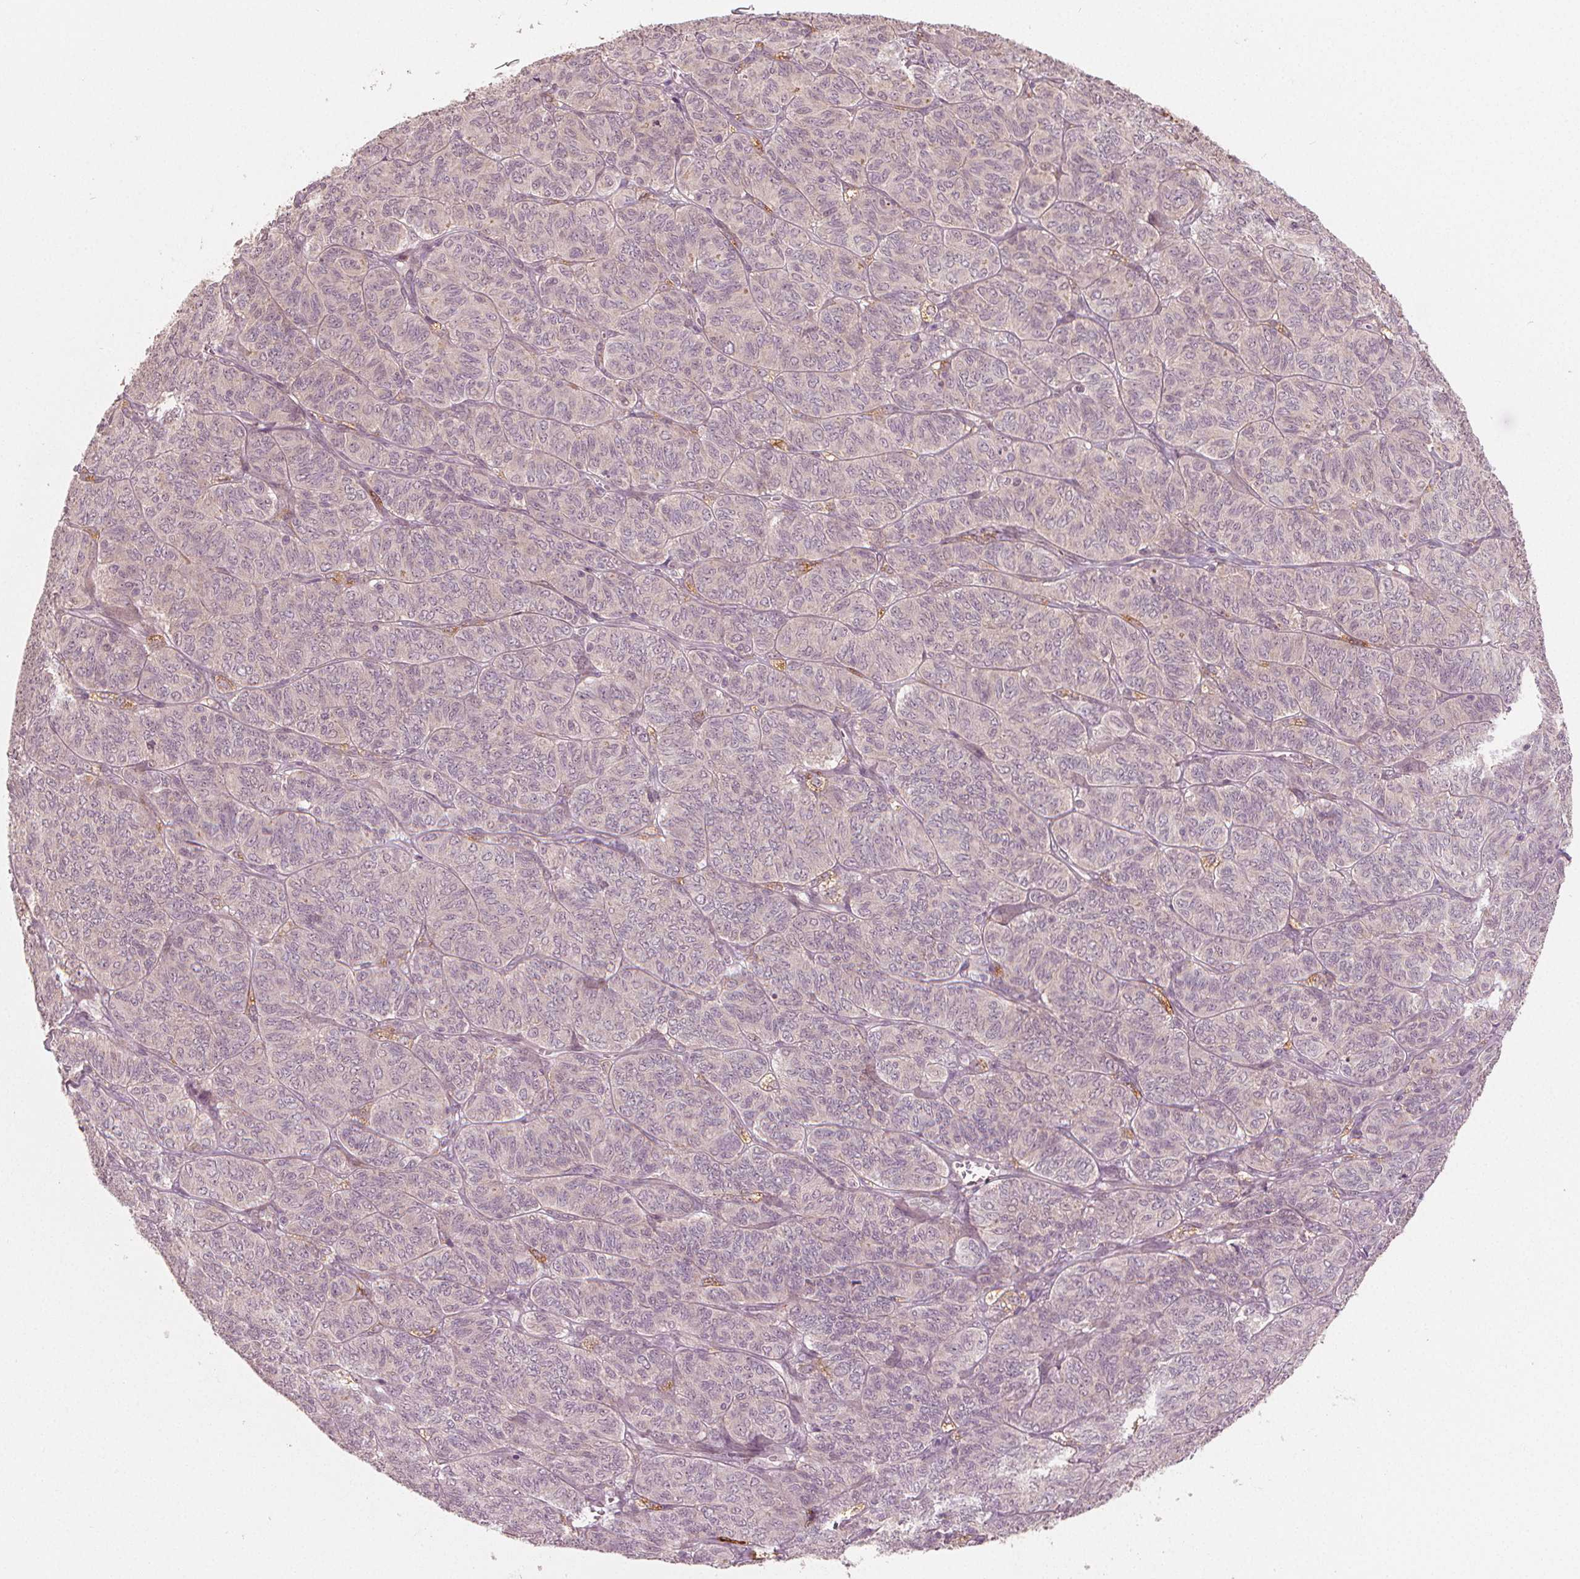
{"staining": {"intensity": "negative", "quantity": "none", "location": "none"}, "tissue": "ovarian cancer", "cell_type": "Tumor cells", "image_type": "cancer", "snomed": [{"axis": "morphology", "description": "Carcinoma, endometroid"}, {"axis": "topography", "description": "Ovary"}], "caption": "Immunohistochemistry (IHC) image of endometroid carcinoma (ovarian) stained for a protein (brown), which shows no expression in tumor cells.", "gene": "CLBA1", "patient": {"sex": "female", "age": 80}}